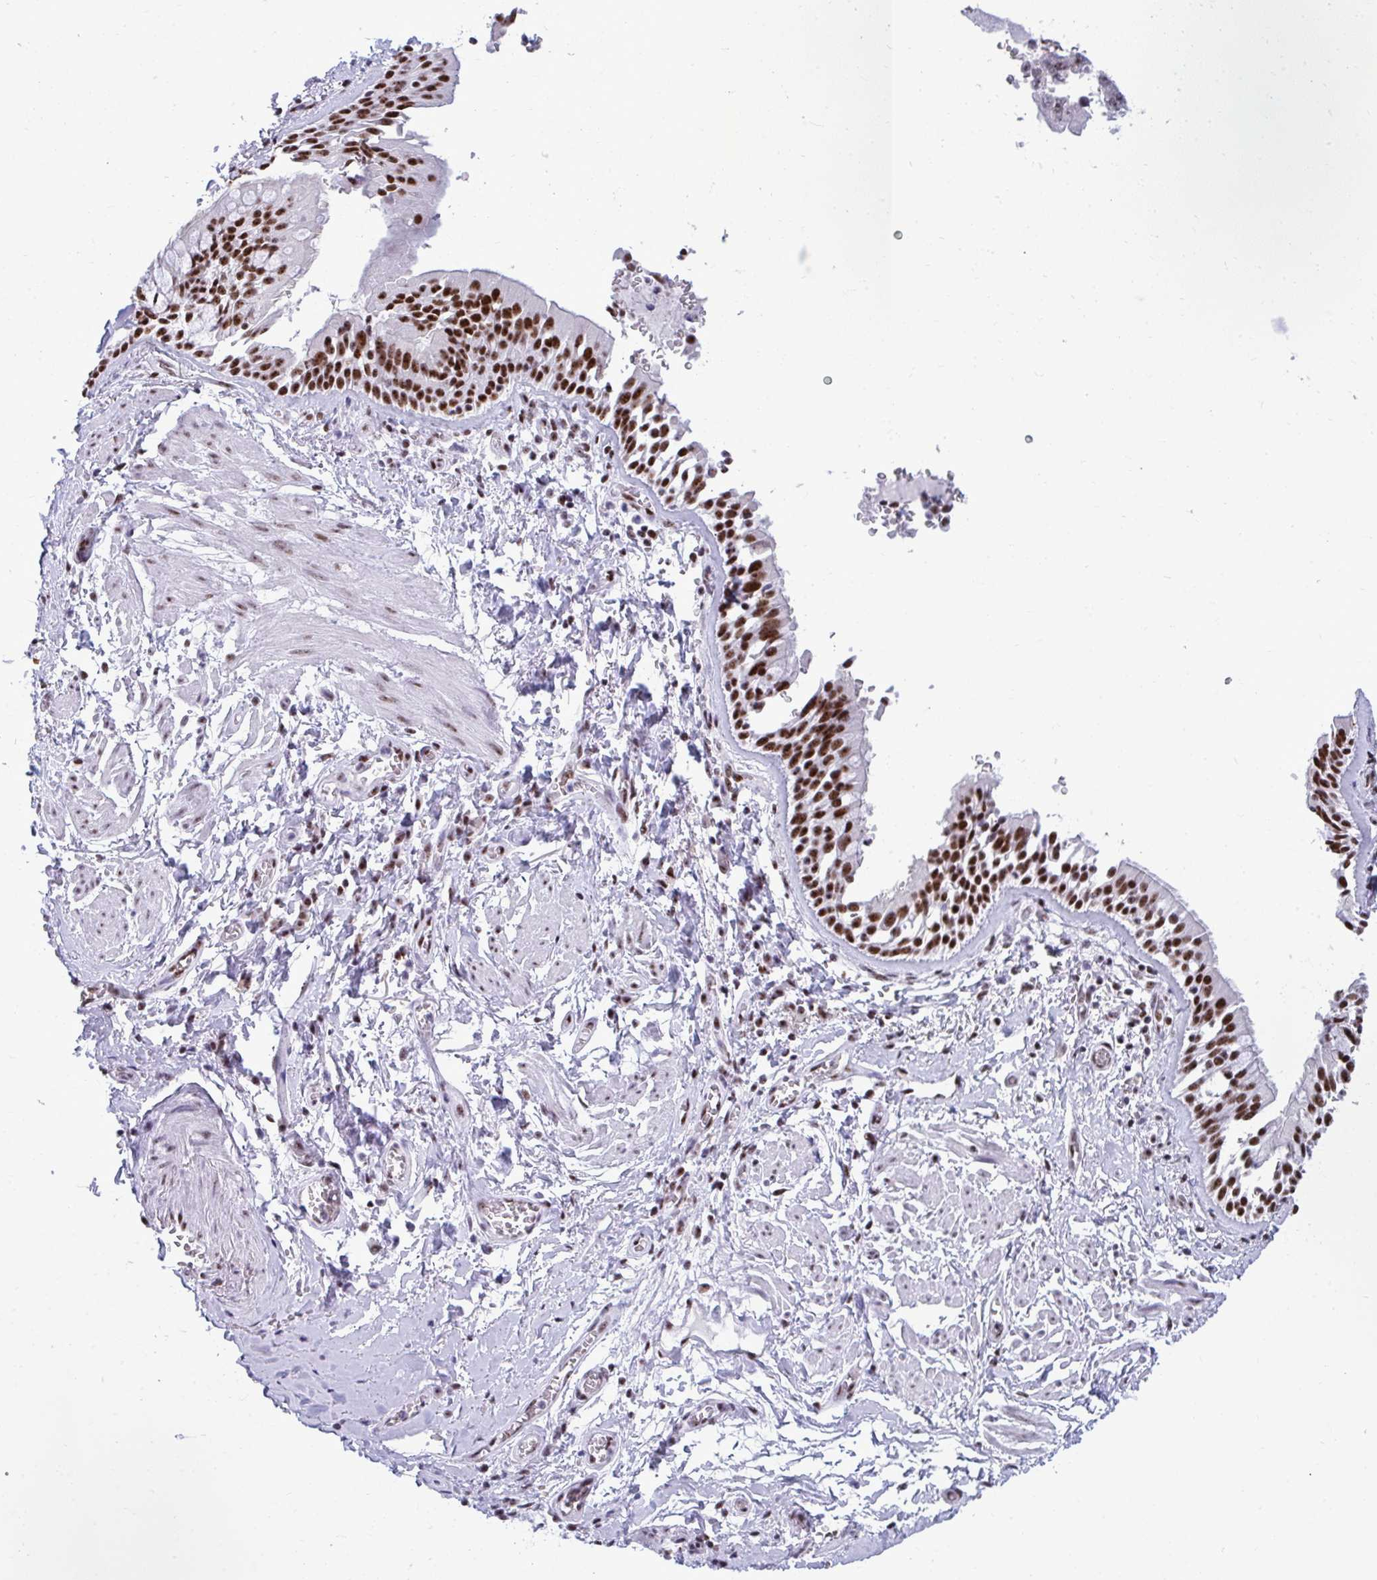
{"staining": {"intensity": "negative", "quantity": "none", "location": "none"}, "tissue": "adipose tissue", "cell_type": "Adipocytes", "image_type": "normal", "snomed": [{"axis": "morphology", "description": "Normal tissue, NOS"}, {"axis": "morphology", "description": "Degeneration, NOS"}, {"axis": "topography", "description": "Cartilage tissue"}, {"axis": "topography", "description": "Lung"}], "caption": "The IHC micrograph has no significant expression in adipocytes of adipose tissue. (DAB immunohistochemistry, high magnification).", "gene": "PELP1", "patient": {"sex": "female", "age": 61}}